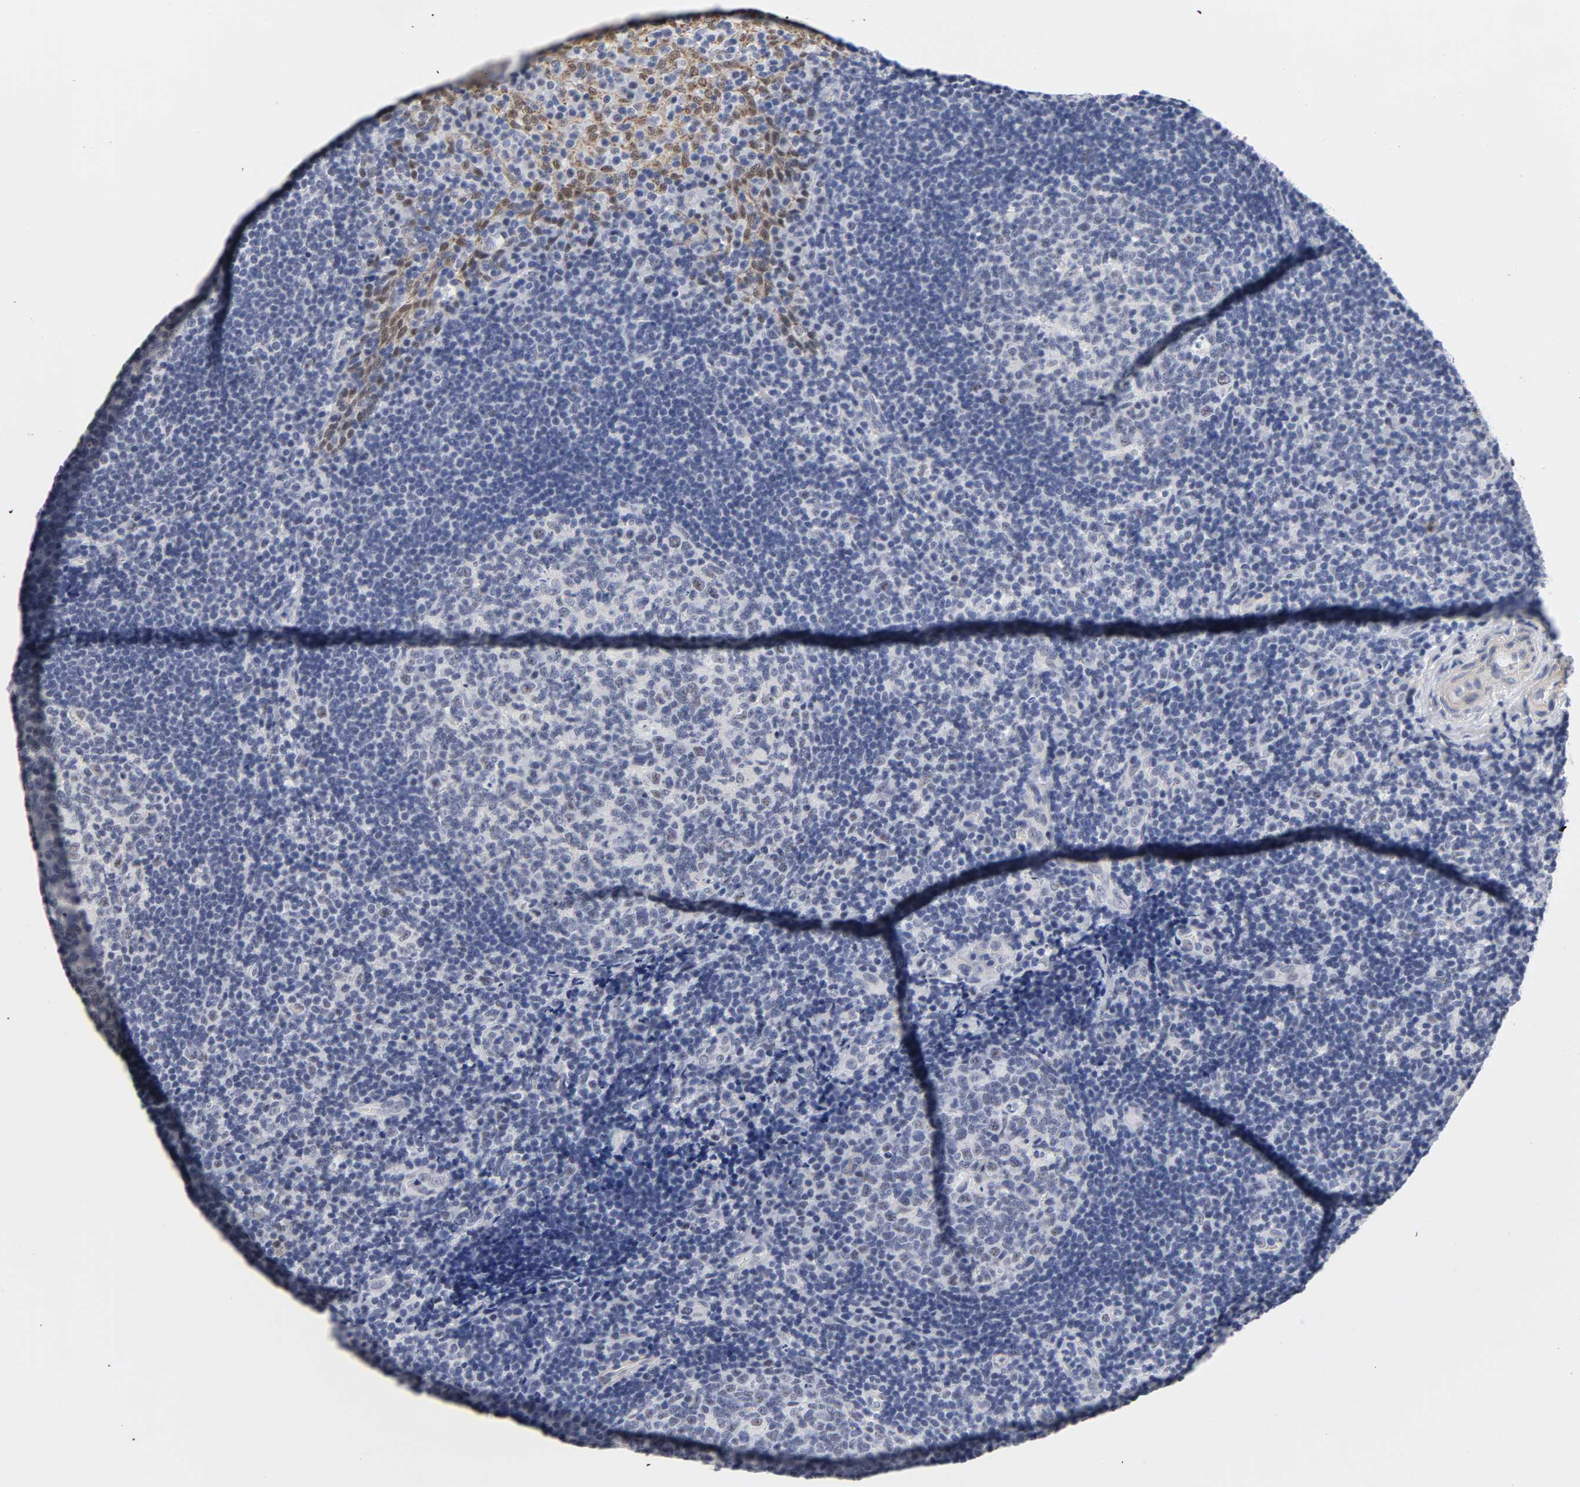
{"staining": {"intensity": "negative", "quantity": "none", "location": "none"}, "tissue": "tonsil", "cell_type": "Germinal center cells", "image_type": "normal", "snomed": [{"axis": "morphology", "description": "Normal tissue, NOS"}, {"axis": "topography", "description": "Tonsil"}], "caption": "Image shows no protein positivity in germinal center cells of unremarkable tonsil. (DAB immunohistochemistry (IHC) visualized using brightfield microscopy, high magnification).", "gene": "GRHL2", "patient": {"sex": "female", "age": 40}}